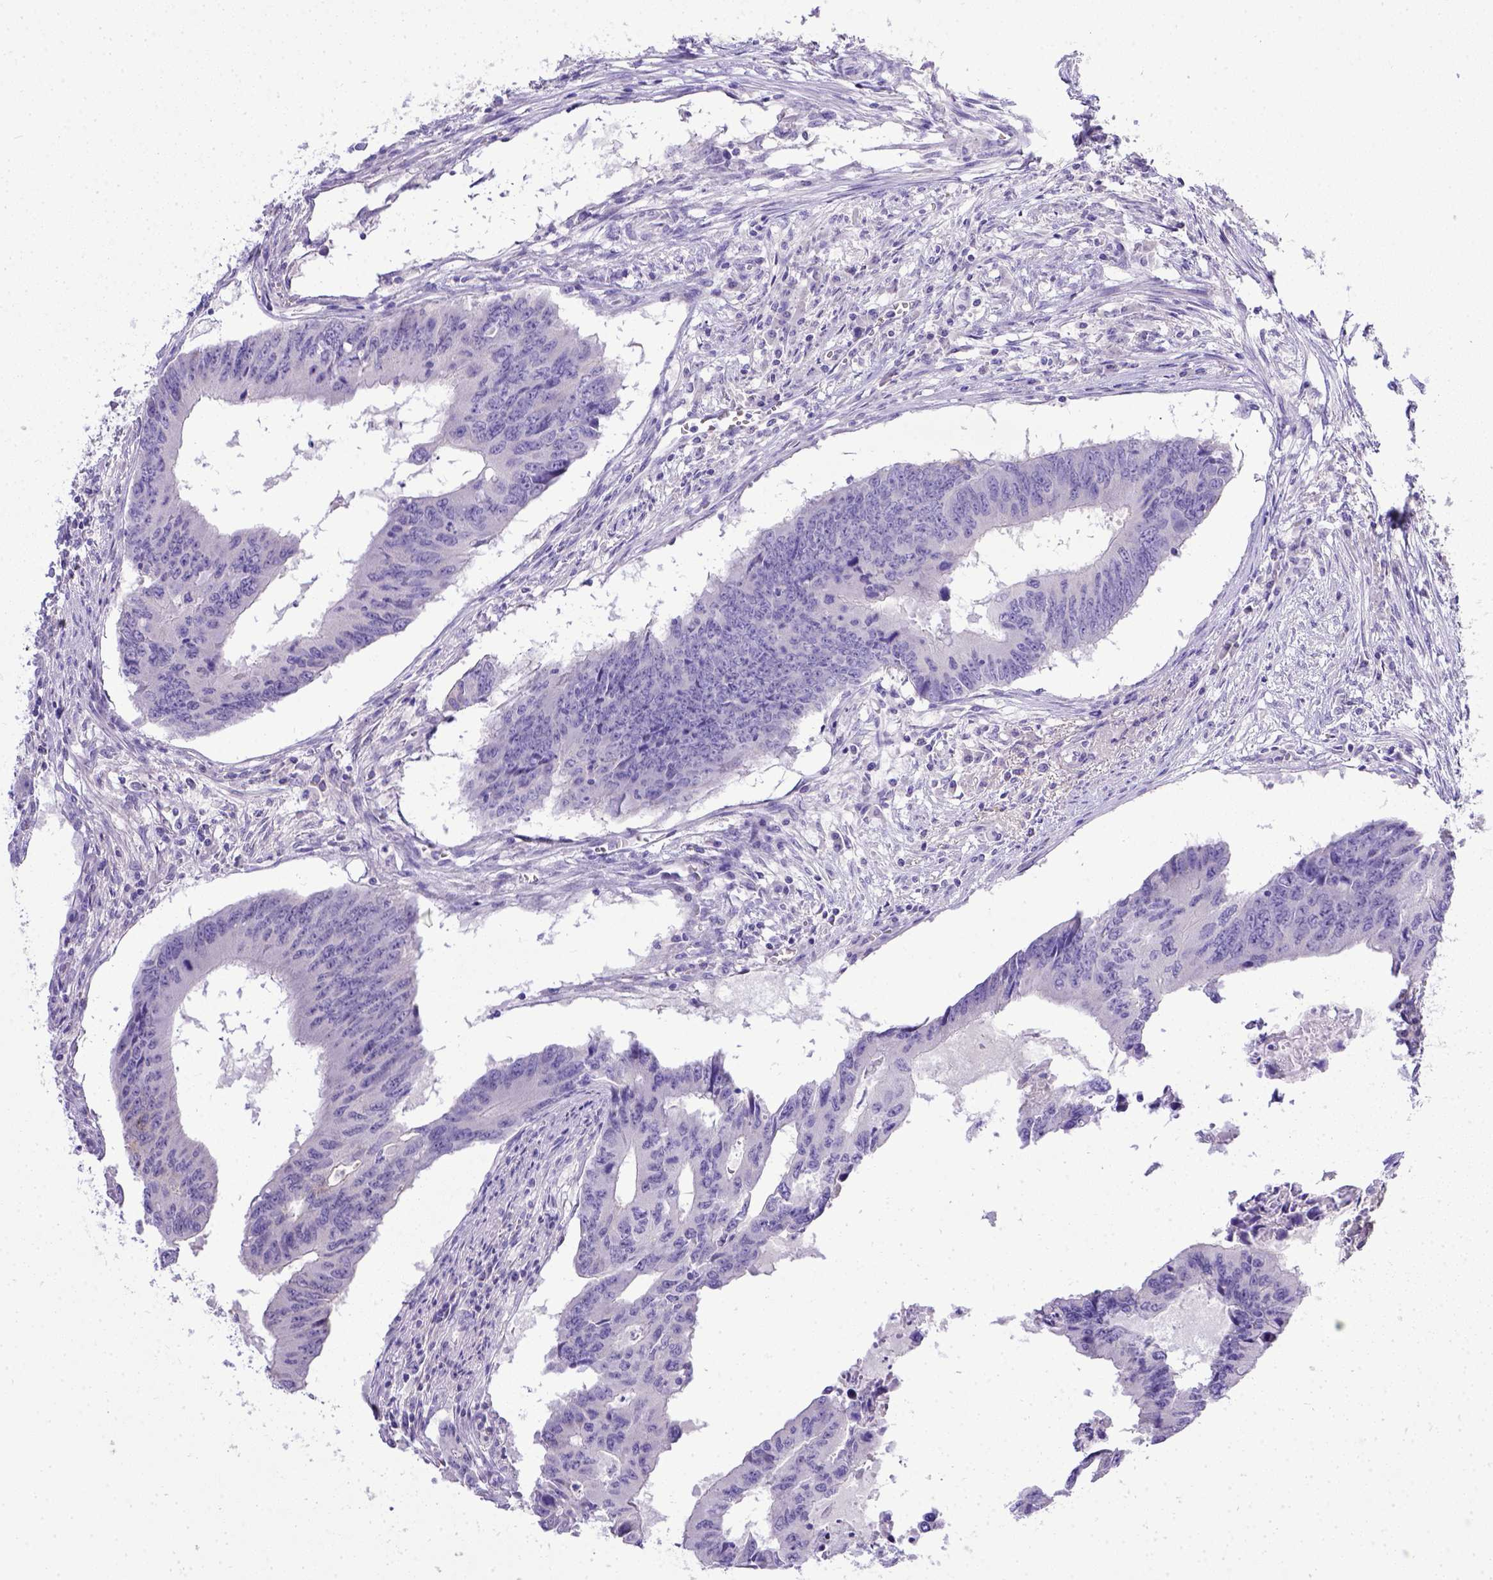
{"staining": {"intensity": "negative", "quantity": "none", "location": "none"}, "tissue": "colorectal cancer", "cell_type": "Tumor cells", "image_type": "cancer", "snomed": [{"axis": "morphology", "description": "Adenocarcinoma, NOS"}, {"axis": "topography", "description": "Colon"}], "caption": "DAB (3,3'-diaminobenzidine) immunohistochemical staining of colorectal cancer displays no significant staining in tumor cells.", "gene": "BTN1A1", "patient": {"sex": "male", "age": 53}}